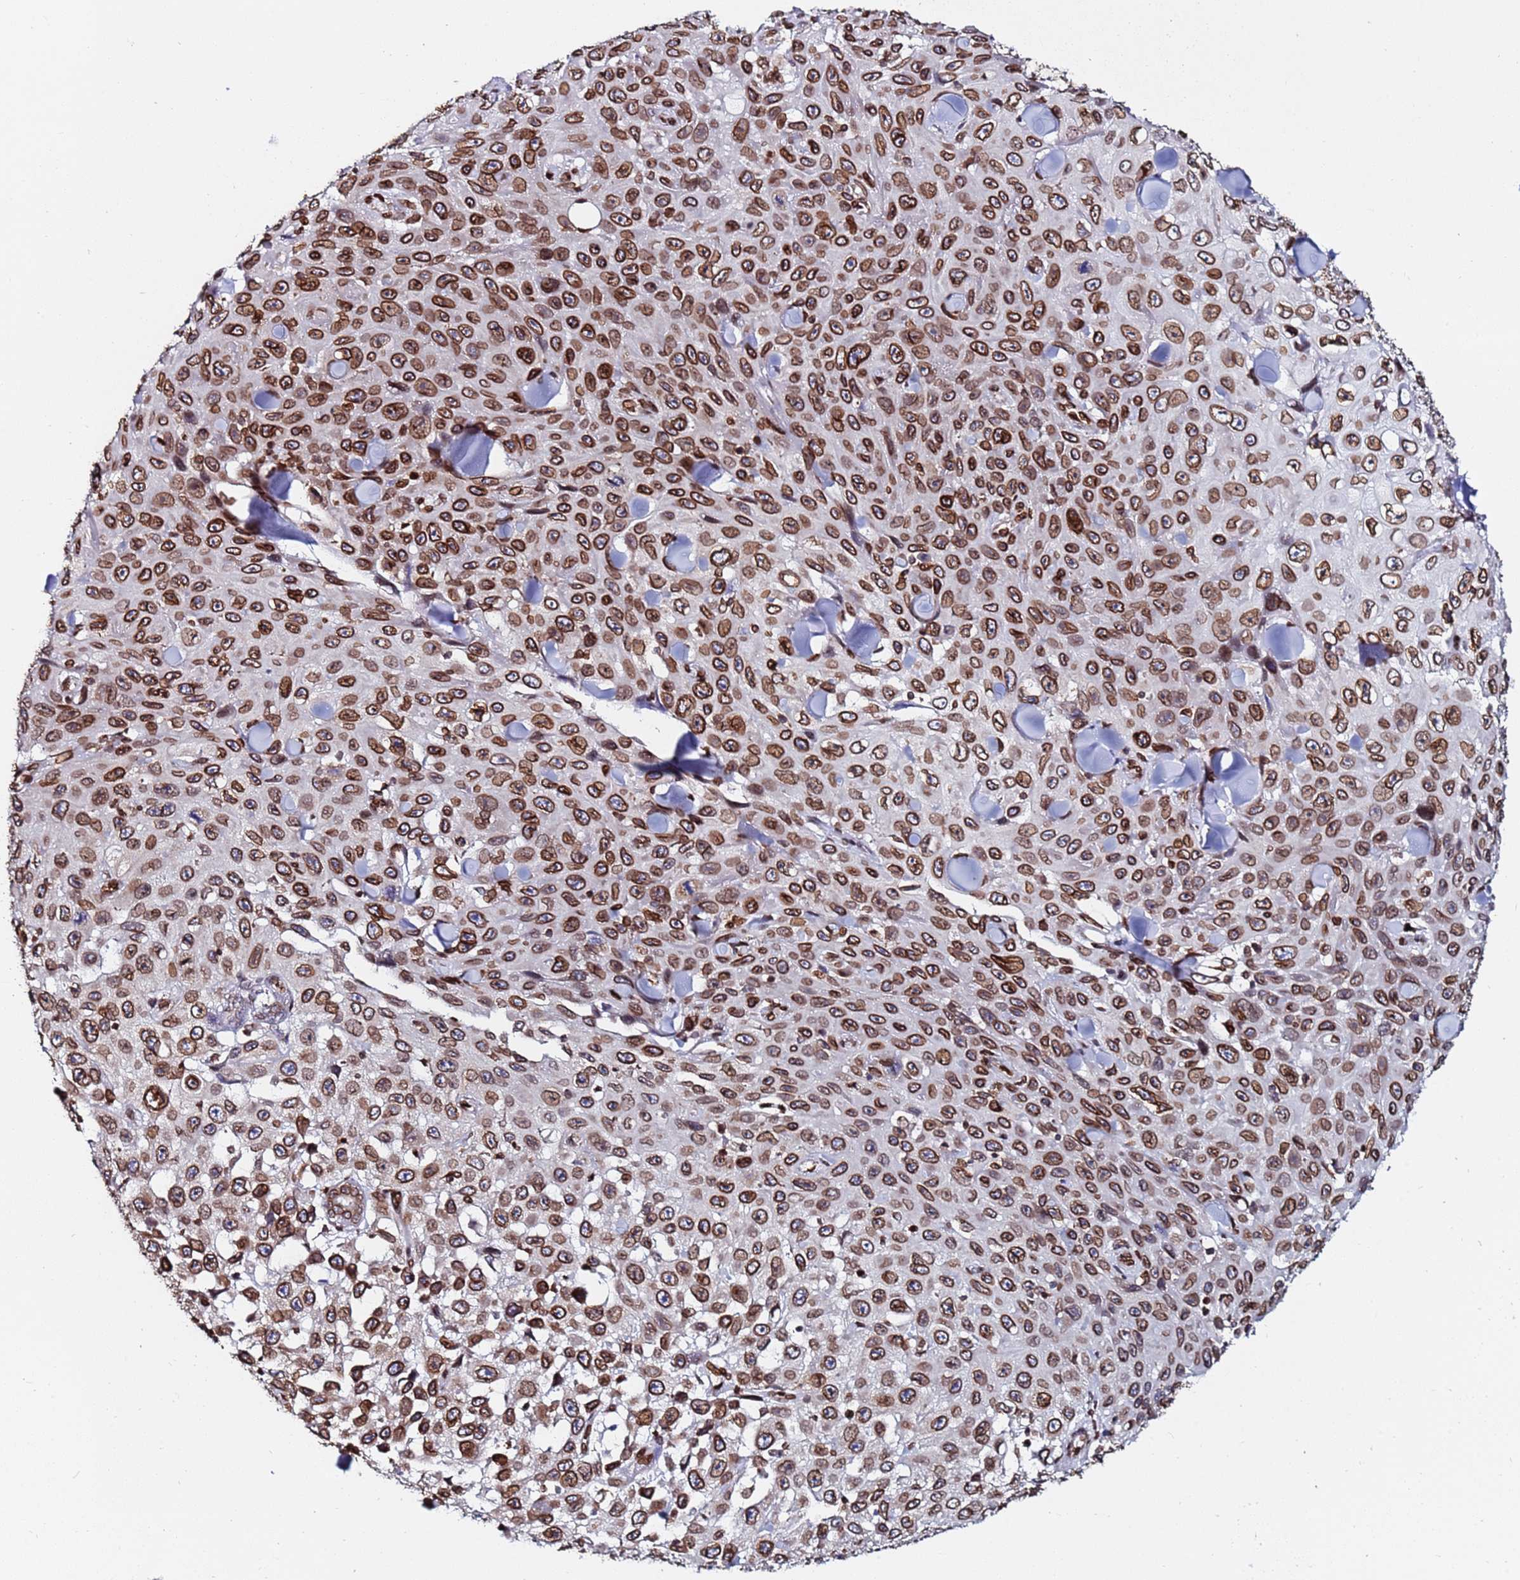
{"staining": {"intensity": "strong", "quantity": ">75%", "location": "cytoplasmic/membranous,nuclear"}, "tissue": "skin cancer", "cell_type": "Tumor cells", "image_type": "cancer", "snomed": [{"axis": "morphology", "description": "Basal cell carcinoma"}, {"axis": "topography", "description": "Skin"}], "caption": "A photomicrograph of skin basal cell carcinoma stained for a protein shows strong cytoplasmic/membranous and nuclear brown staining in tumor cells. (DAB (3,3'-diaminobenzidine) IHC with brightfield microscopy, high magnification).", "gene": "TOR1AIP1", "patient": {"sex": "male", "age": 73}}